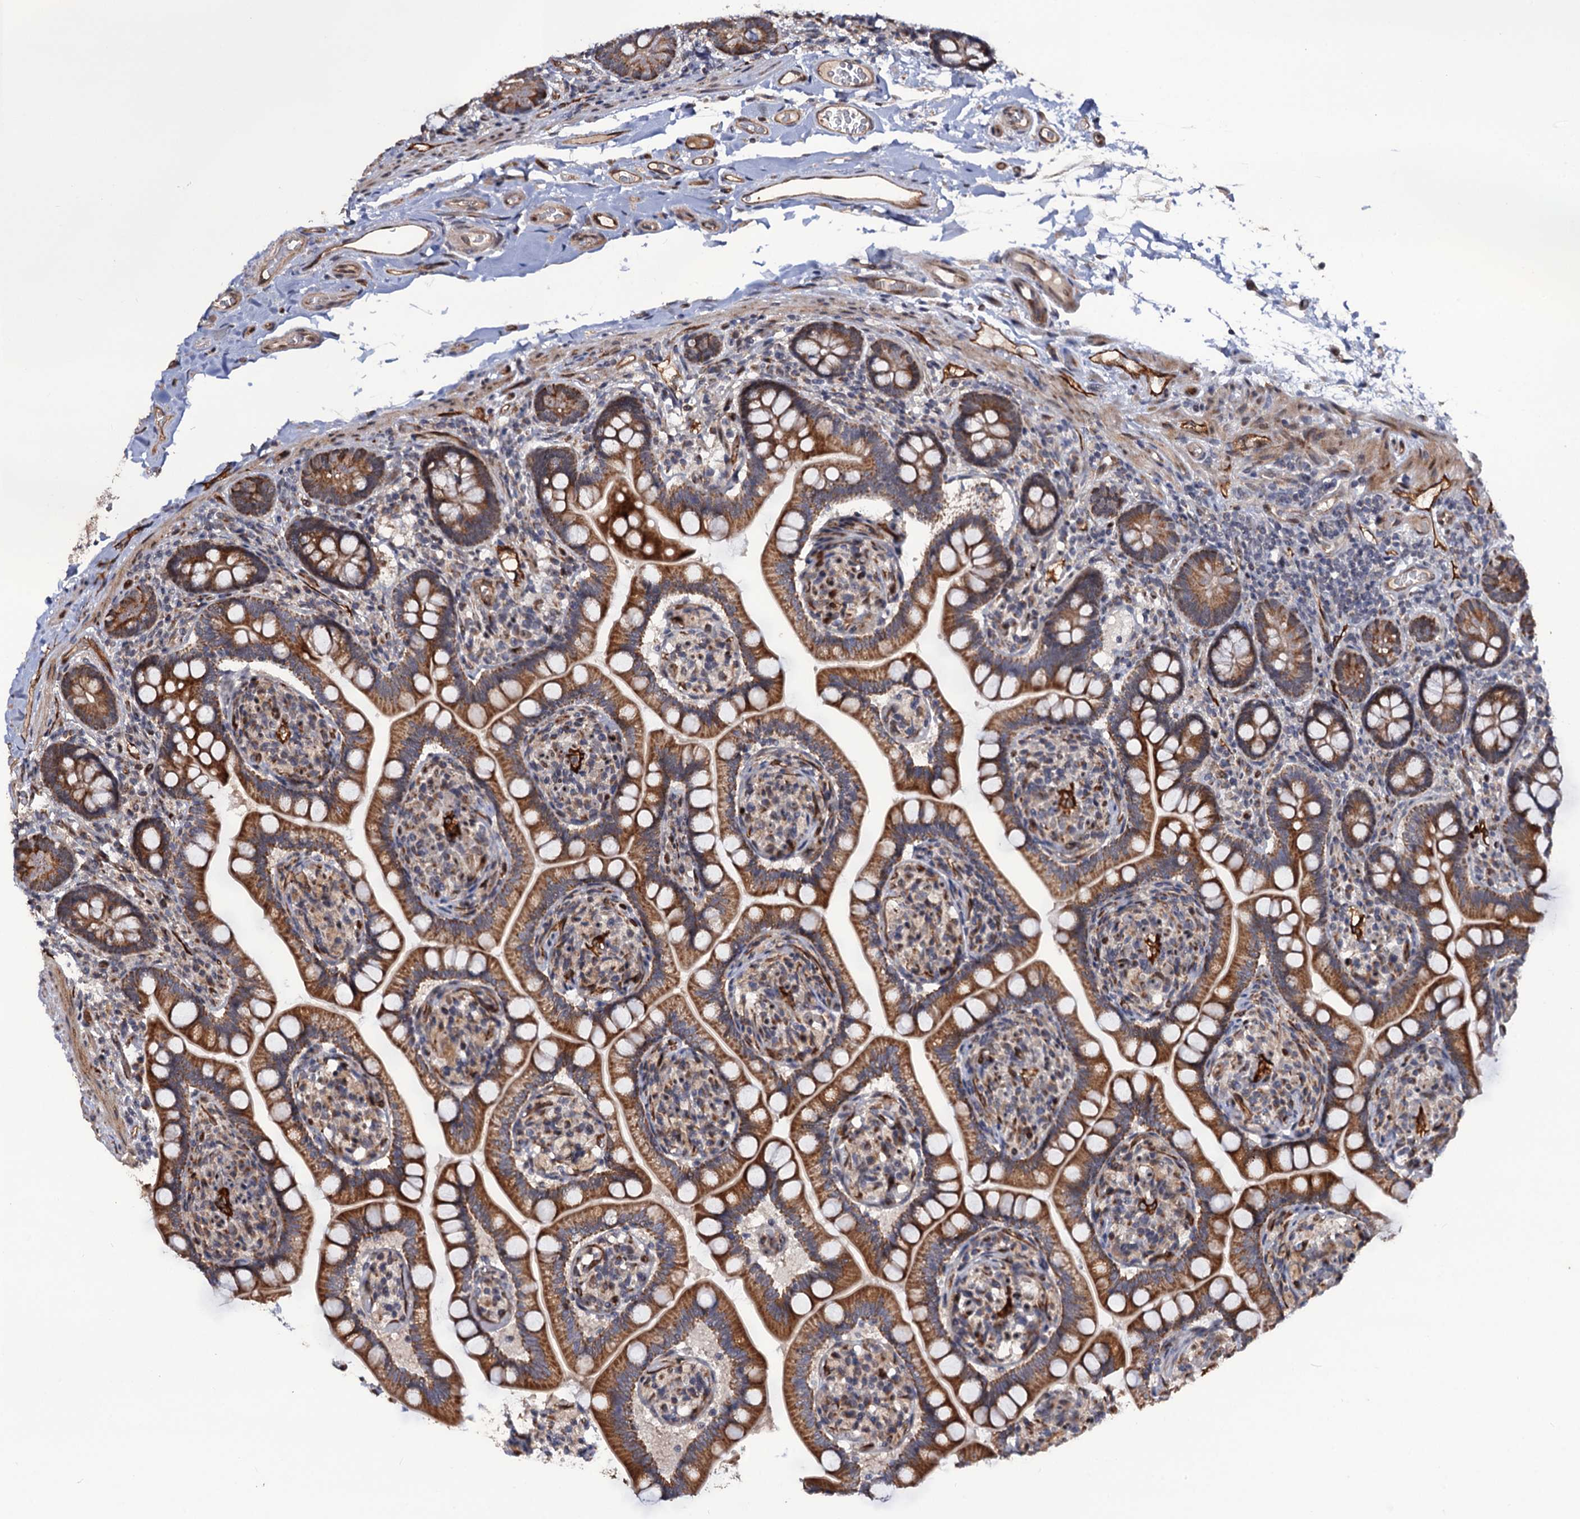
{"staining": {"intensity": "moderate", "quantity": ">75%", "location": "cytoplasmic/membranous"}, "tissue": "small intestine", "cell_type": "Glandular cells", "image_type": "normal", "snomed": [{"axis": "morphology", "description": "Normal tissue, NOS"}, {"axis": "topography", "description": "Small intestine"}], "caption": "Immunohistochemical staining of benign human small intestine shows medium levels of moderate cytoplasmic/membranous positivity in approximately >75% of glandular cells.", "gene": "LRRC63", "patient": {"sex": "female", "age": 64}}